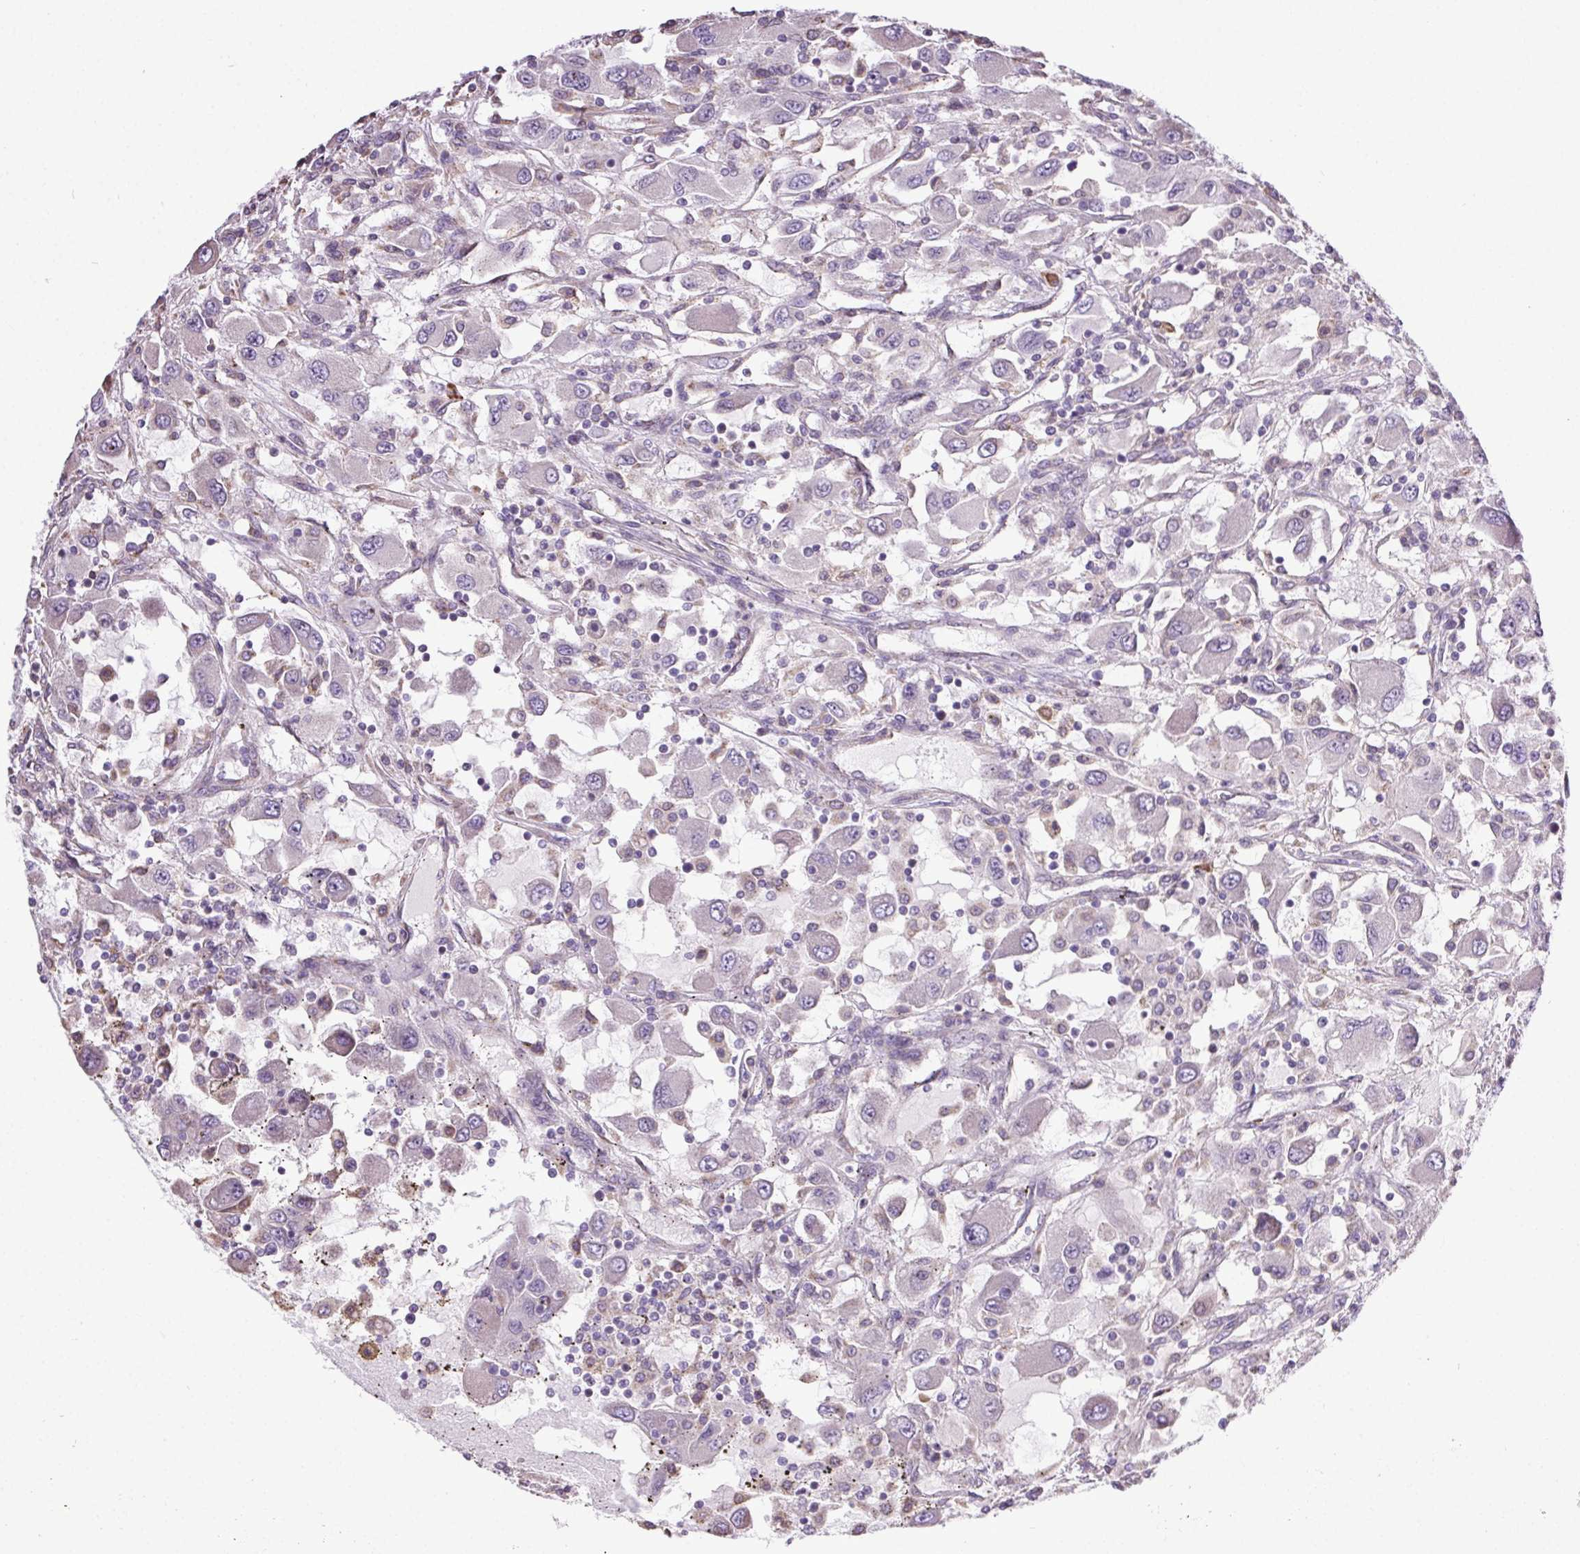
{"staining": {"intensity": "negative", "quantity": "none", "location": "none"}, "tissue": "renal cancer", "cell_type": "Tumor cells", "image_type": "cancer", "snomed": [{"axis": "morphology", "description": "Adenocarcinoma, NOS"}, {"axis": "topography", "description": "Kidney"}], "caption": "This is an IHC photomicrograph of human renal adenocarcinoma. There is no staining in tumor cells.", "gene": "SNX31", "patient": {"sex": "female", "age": 67}}